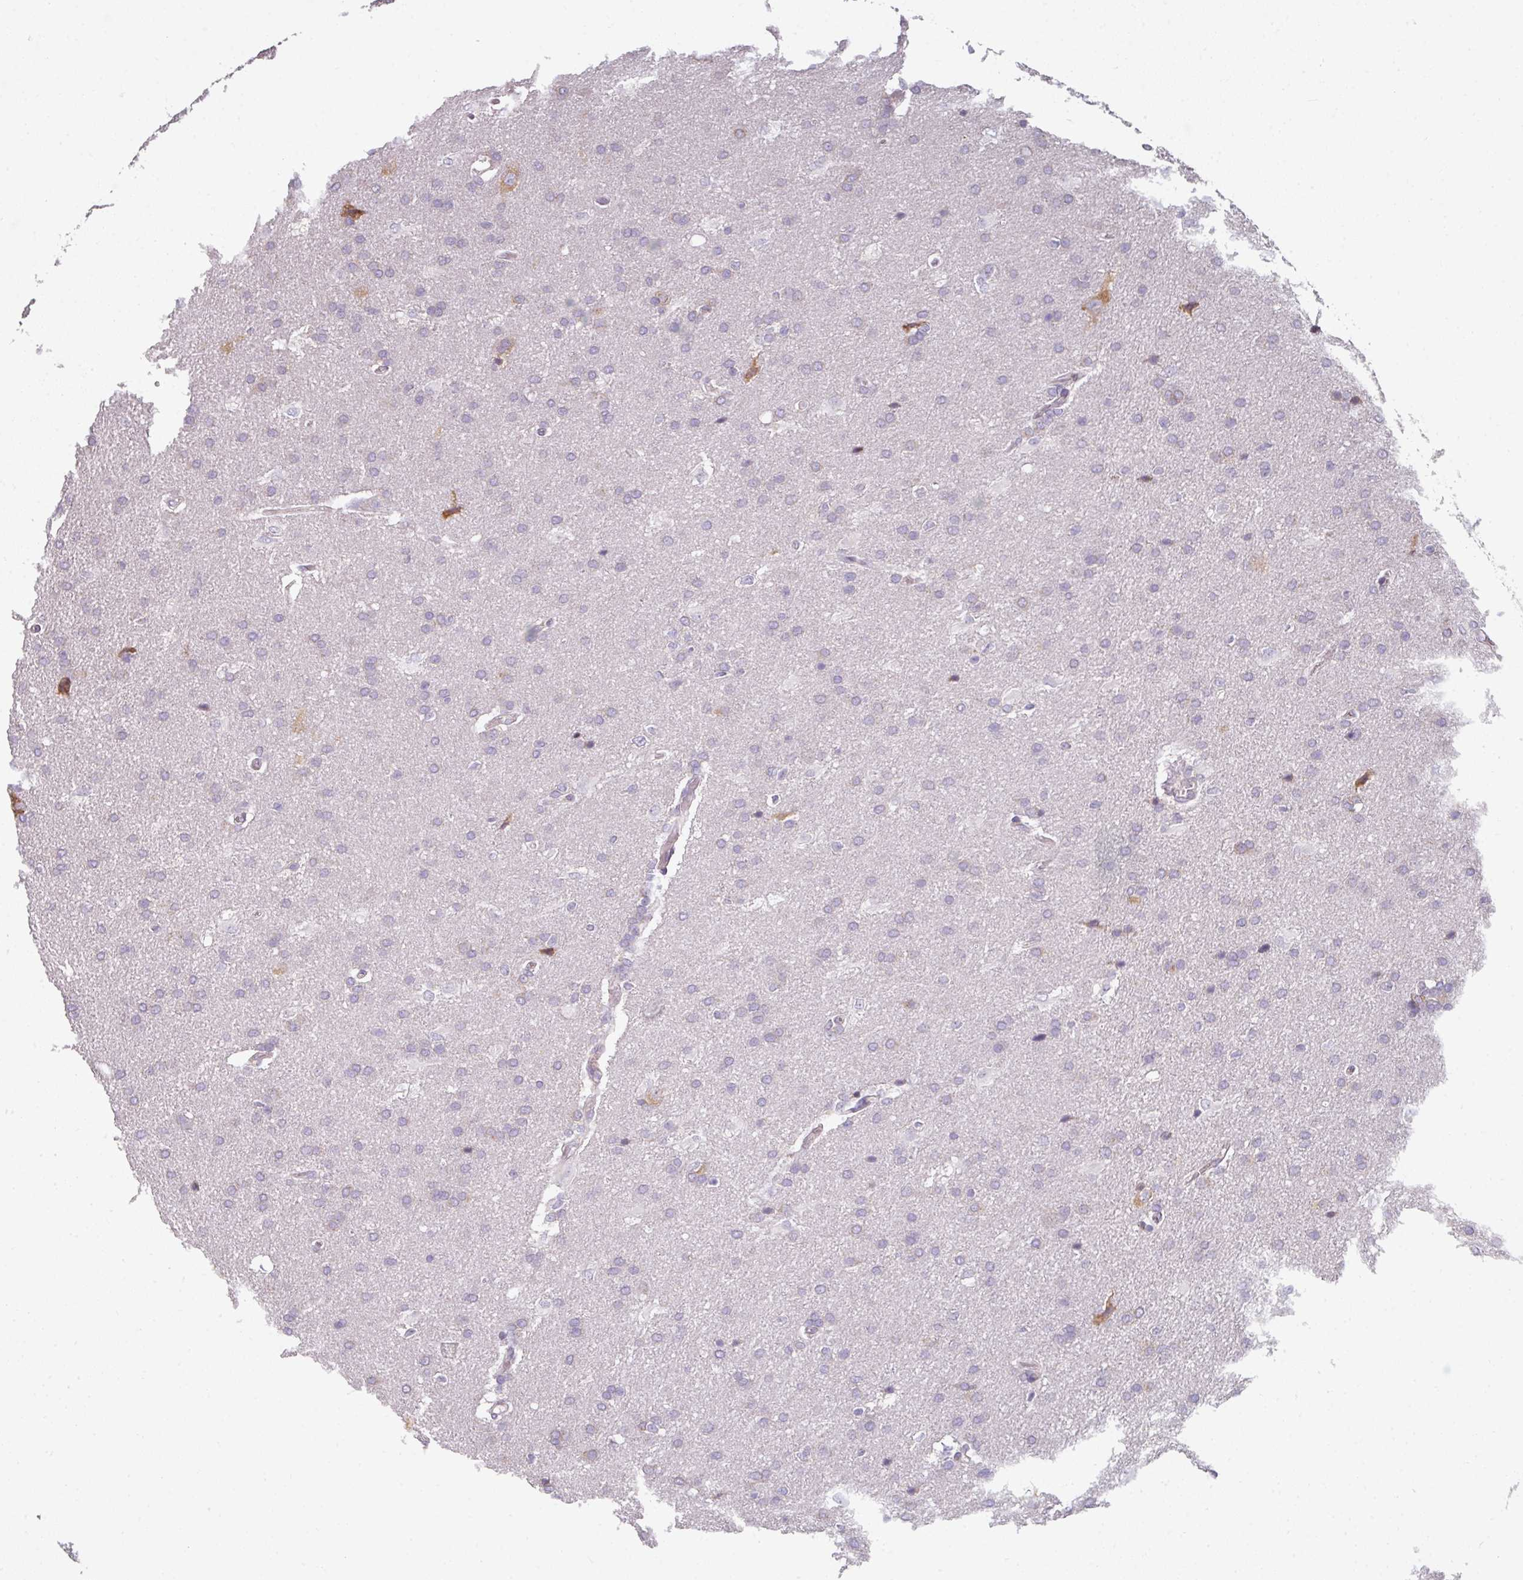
{"staining": {"intensity": "negative", "quantity": "none", "location": "none"}, "tissue": "glioma", "cell_type": "Tumor cells", "image_type": "cancer", "snomed": [{"axis": "morphology", "description": "Glioma, malignant, High grade"}, {"axis": "topography", "description": "Brain"}], "caption": "The histopathology image demonstrates no significant staining in tumor cells of glioma. (Brightfield microscopy of DAB (3,3'-diaminobenzidine) immunohistochemistry (IHC) at high magnification).", "gene": "C19orf33", "patient": {"sex": "male", "age": 56}}